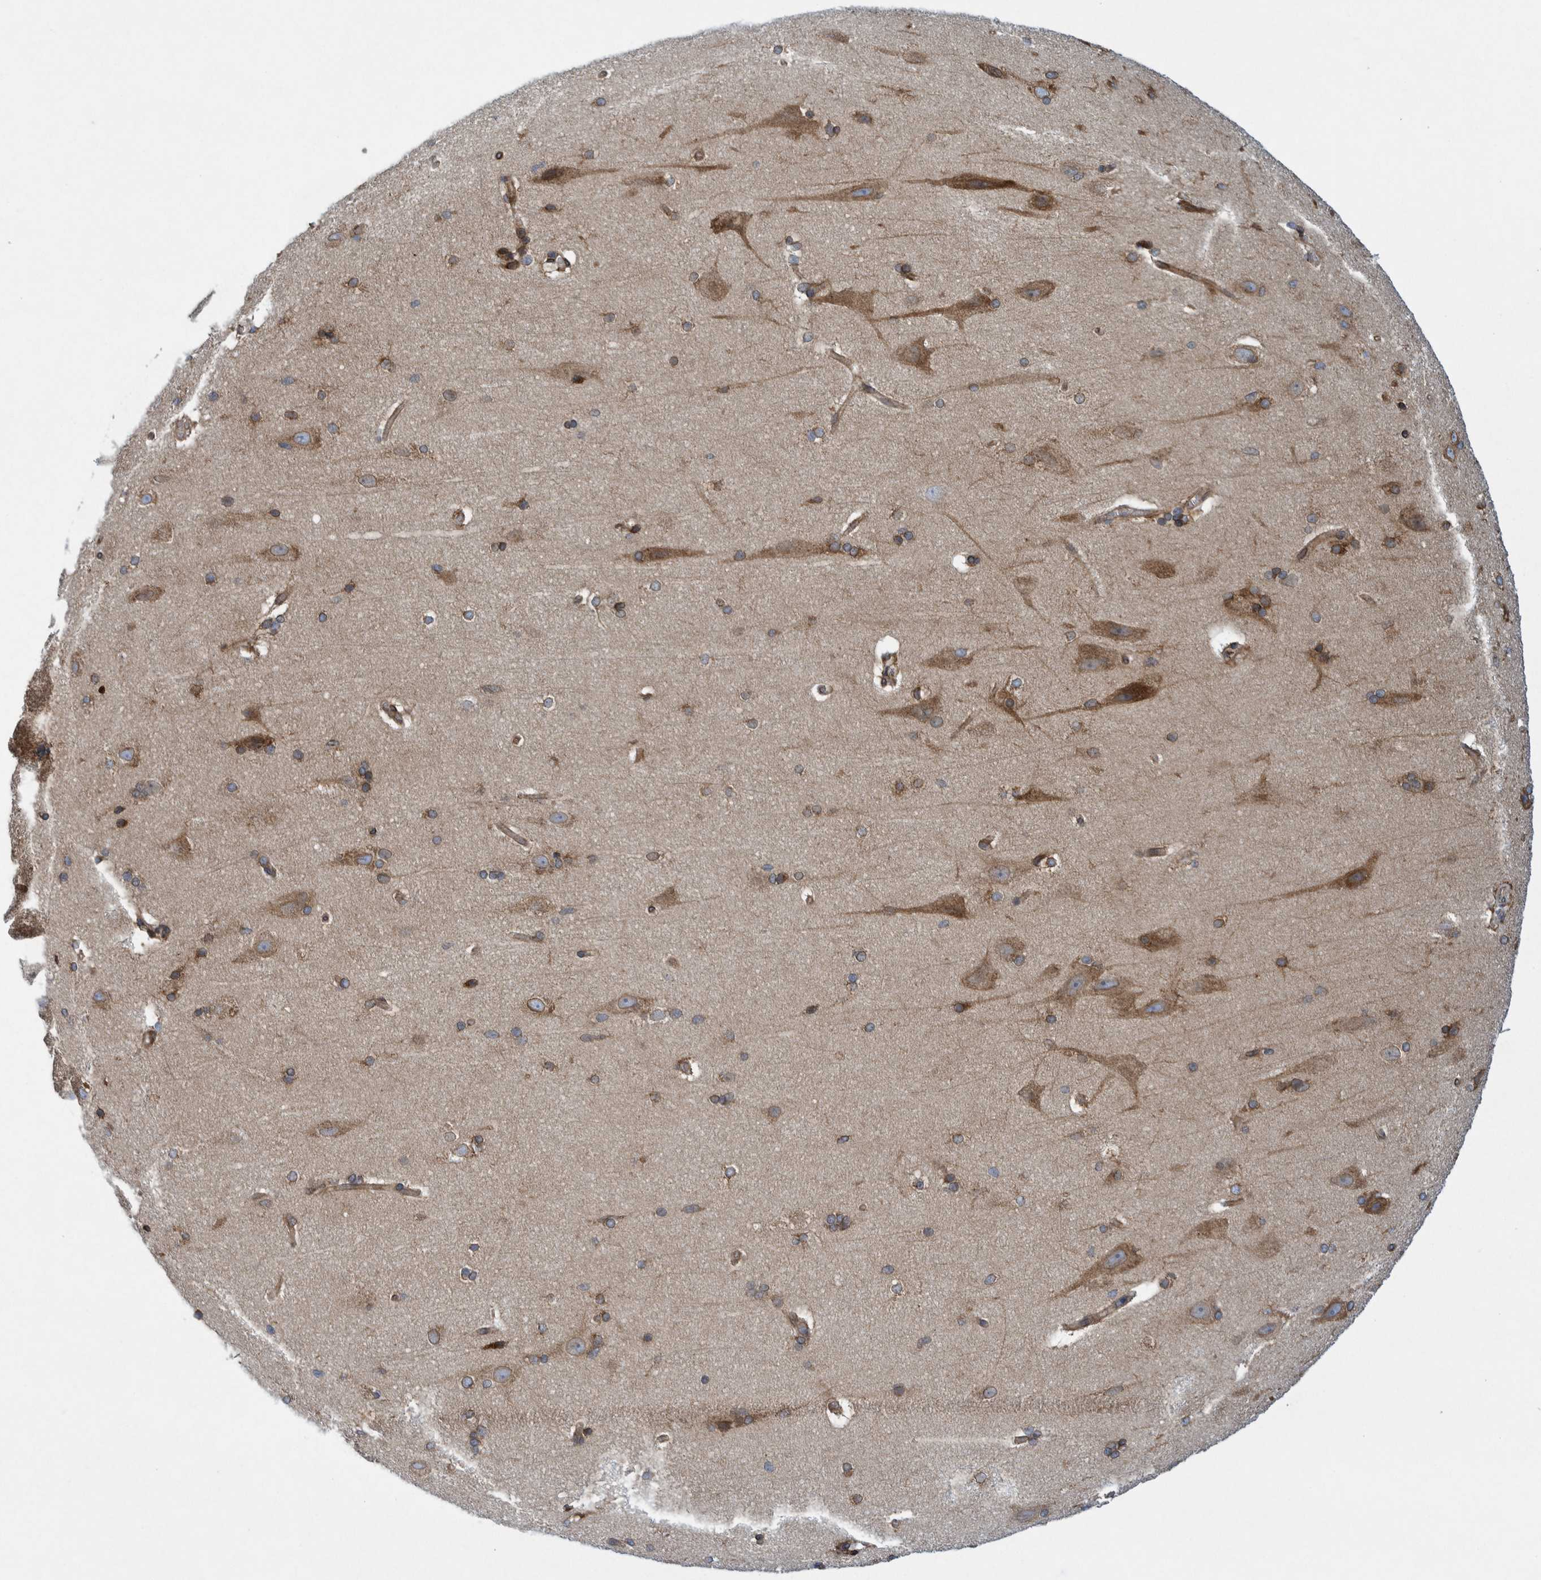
{"staining": {"intensity": "moderate", "quantity": ">75%", "location": "cytoplasmic/membranous"}, "tissue": "cerebral cortex", "cell_type": "Endothelial cells", "image_type": "normal", "snomed": [{"axis": "morphology", "description": "Normal tissue, NOS"}, {"axis": "topography", "description": "Cerebral cortex"}, {"axis": "topography", "description": "Hippocampus"}], "caption": "Protein staining displays moderate cytoplasmic/membranous staining in approximately >75% of endothelial cells in normal cerebral cortex.", "gene": "THEM6", "patient": {"sex": "female", "age": 19}}